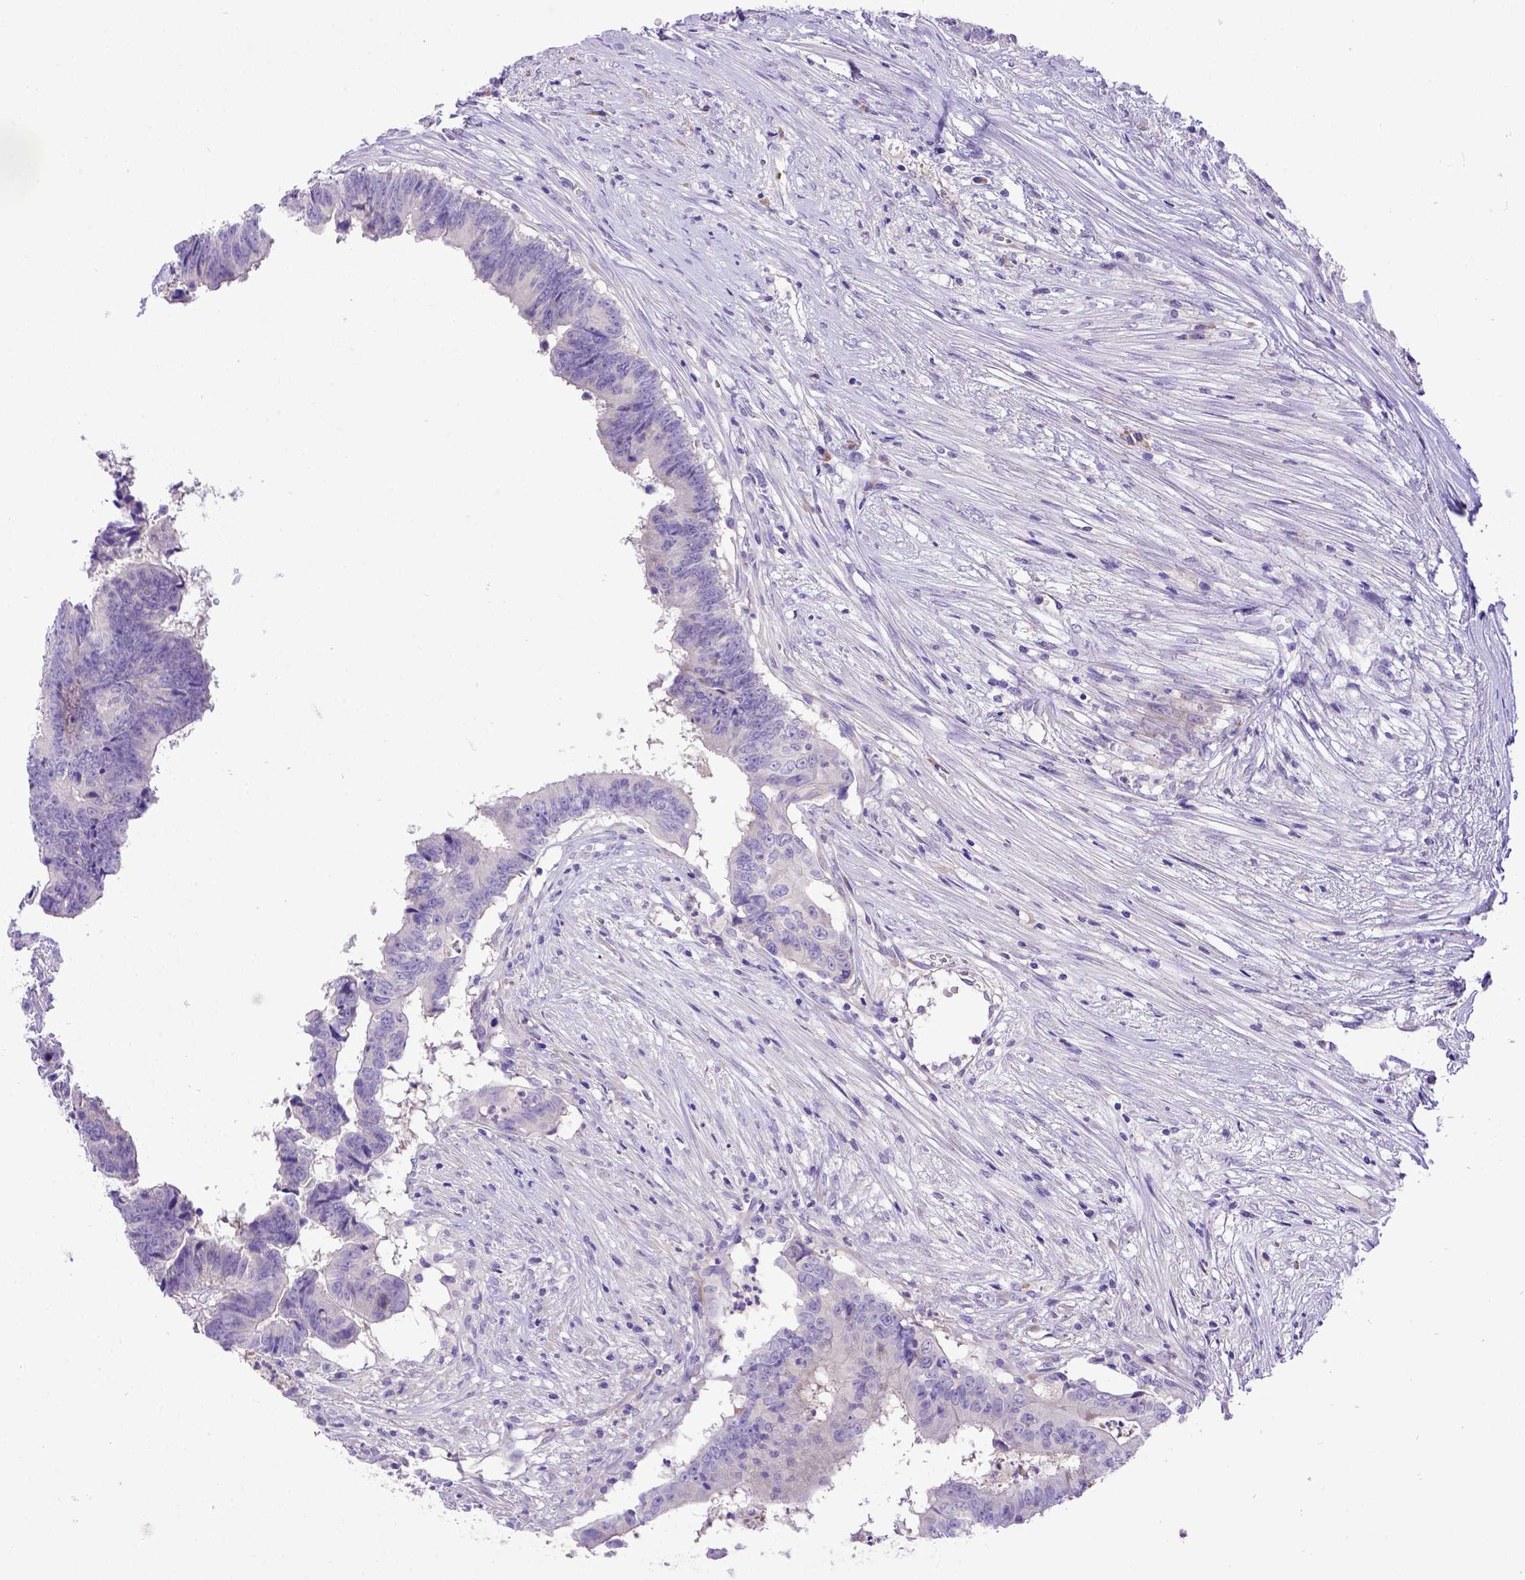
{"staining": {"intensity": "negative", "quantity": "none", "location": "none"}, "tissue": "colorectal cancer", "cell_type": "Tumor cells", "image_type": "cancer", "snomed": [{"axis": "morphology", "description": "Adenocarcinoma, NOS"}, {"axis": "topography", "description": "Colon"}], "caption": "An image of human colorectal cancer is negative for staining in tumor cells.", "gene": "CFAP300", "patient": {"sex": "female", "age": 82}}